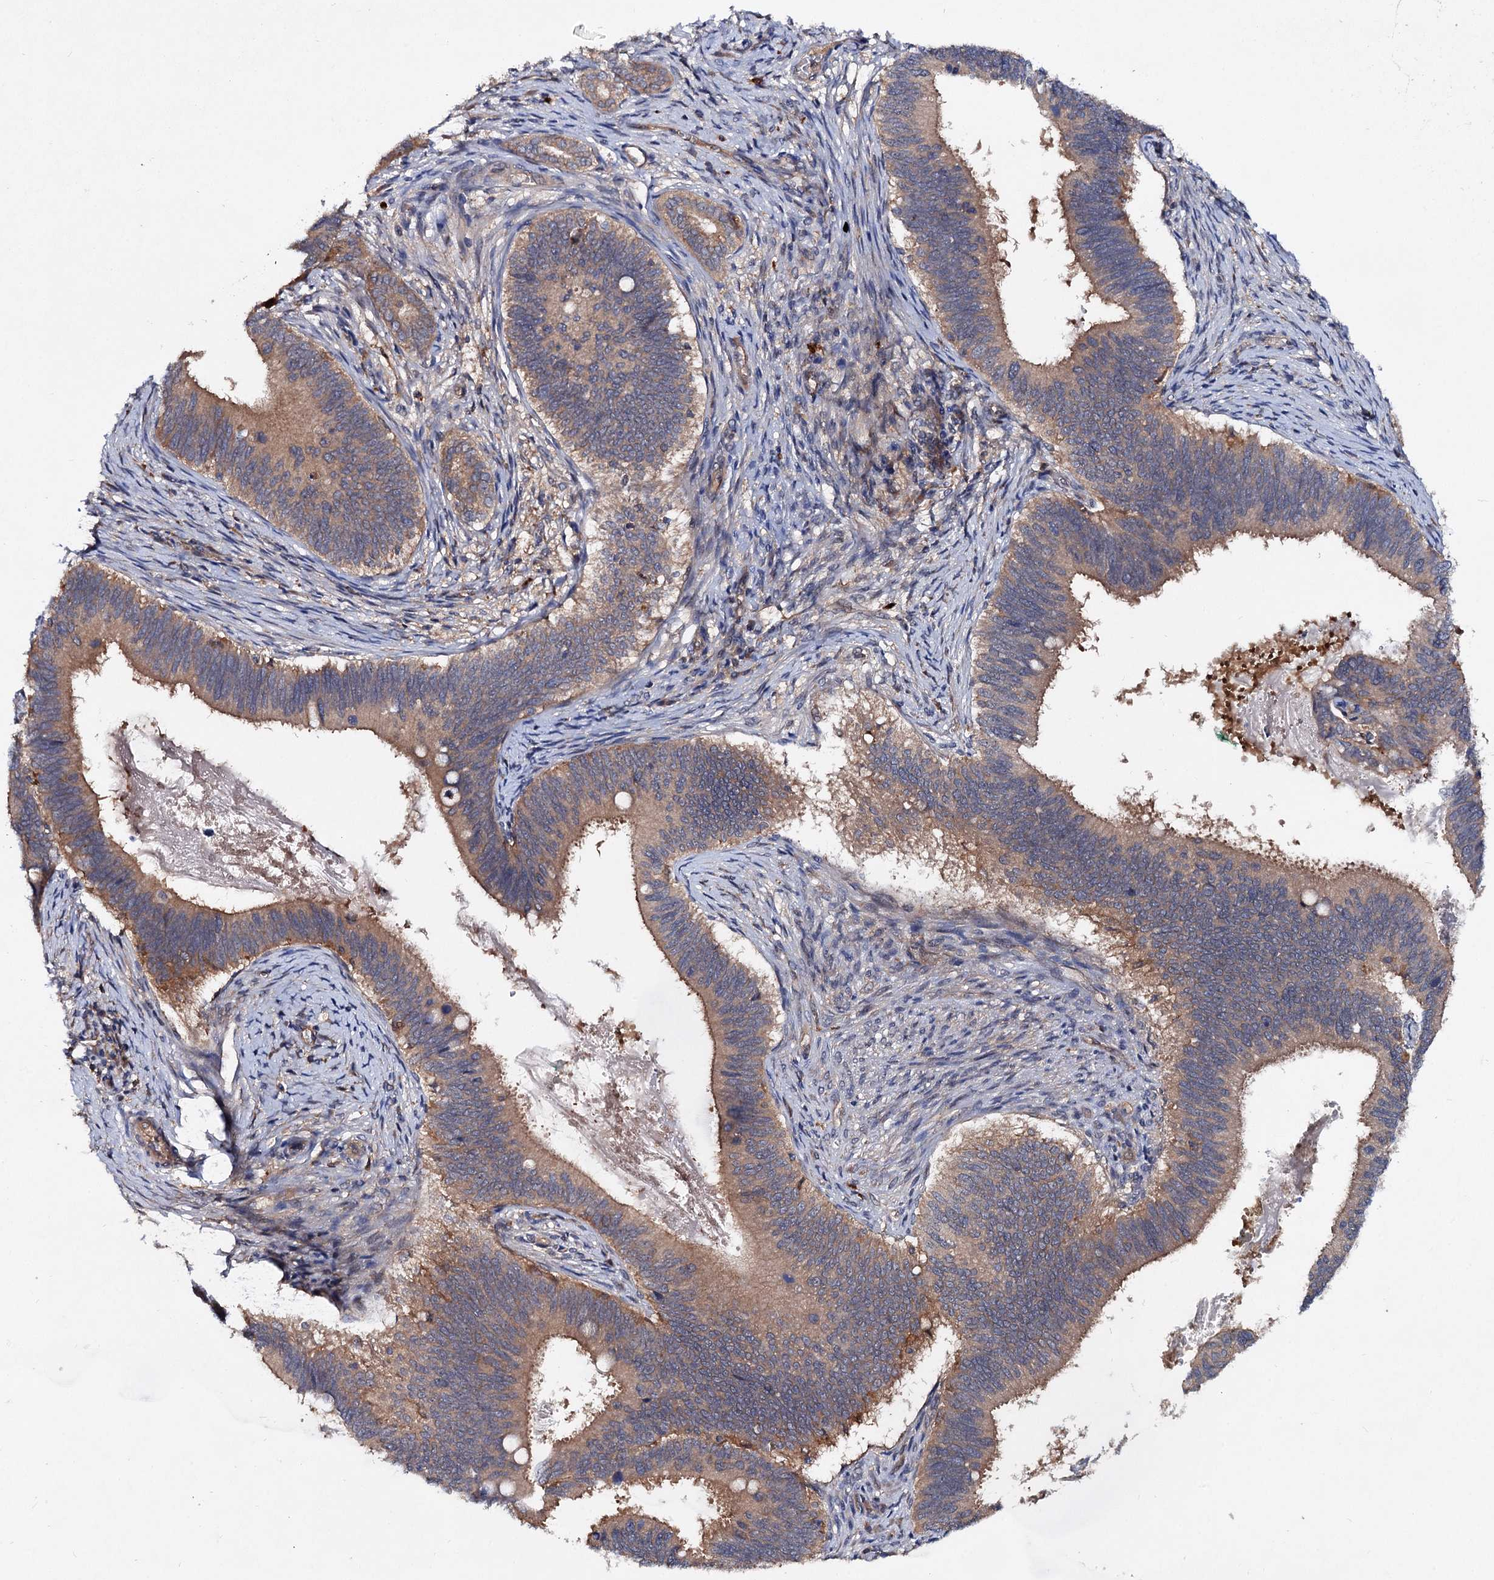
{"staining": {"intensity": "weak", "quantity": ">75%", "location": "cytoplasmic/membranous"}, "tissue": "cervical cancer", "cell_type": "Tumor cells", "image_type": "cancer", "snomed": [{"axis": "morphology", "description": "Adenocarcinoma, NOS"}, {"axis": "topography", "description": "Cervix"}], "caption": "A brown stain shows weak cytoplasmic/membranous staining of a protein in adenocarcinoma (cervical) tumor cells.", "gene": "VPS29", "patient": {"sex": "female", "age": 42}}